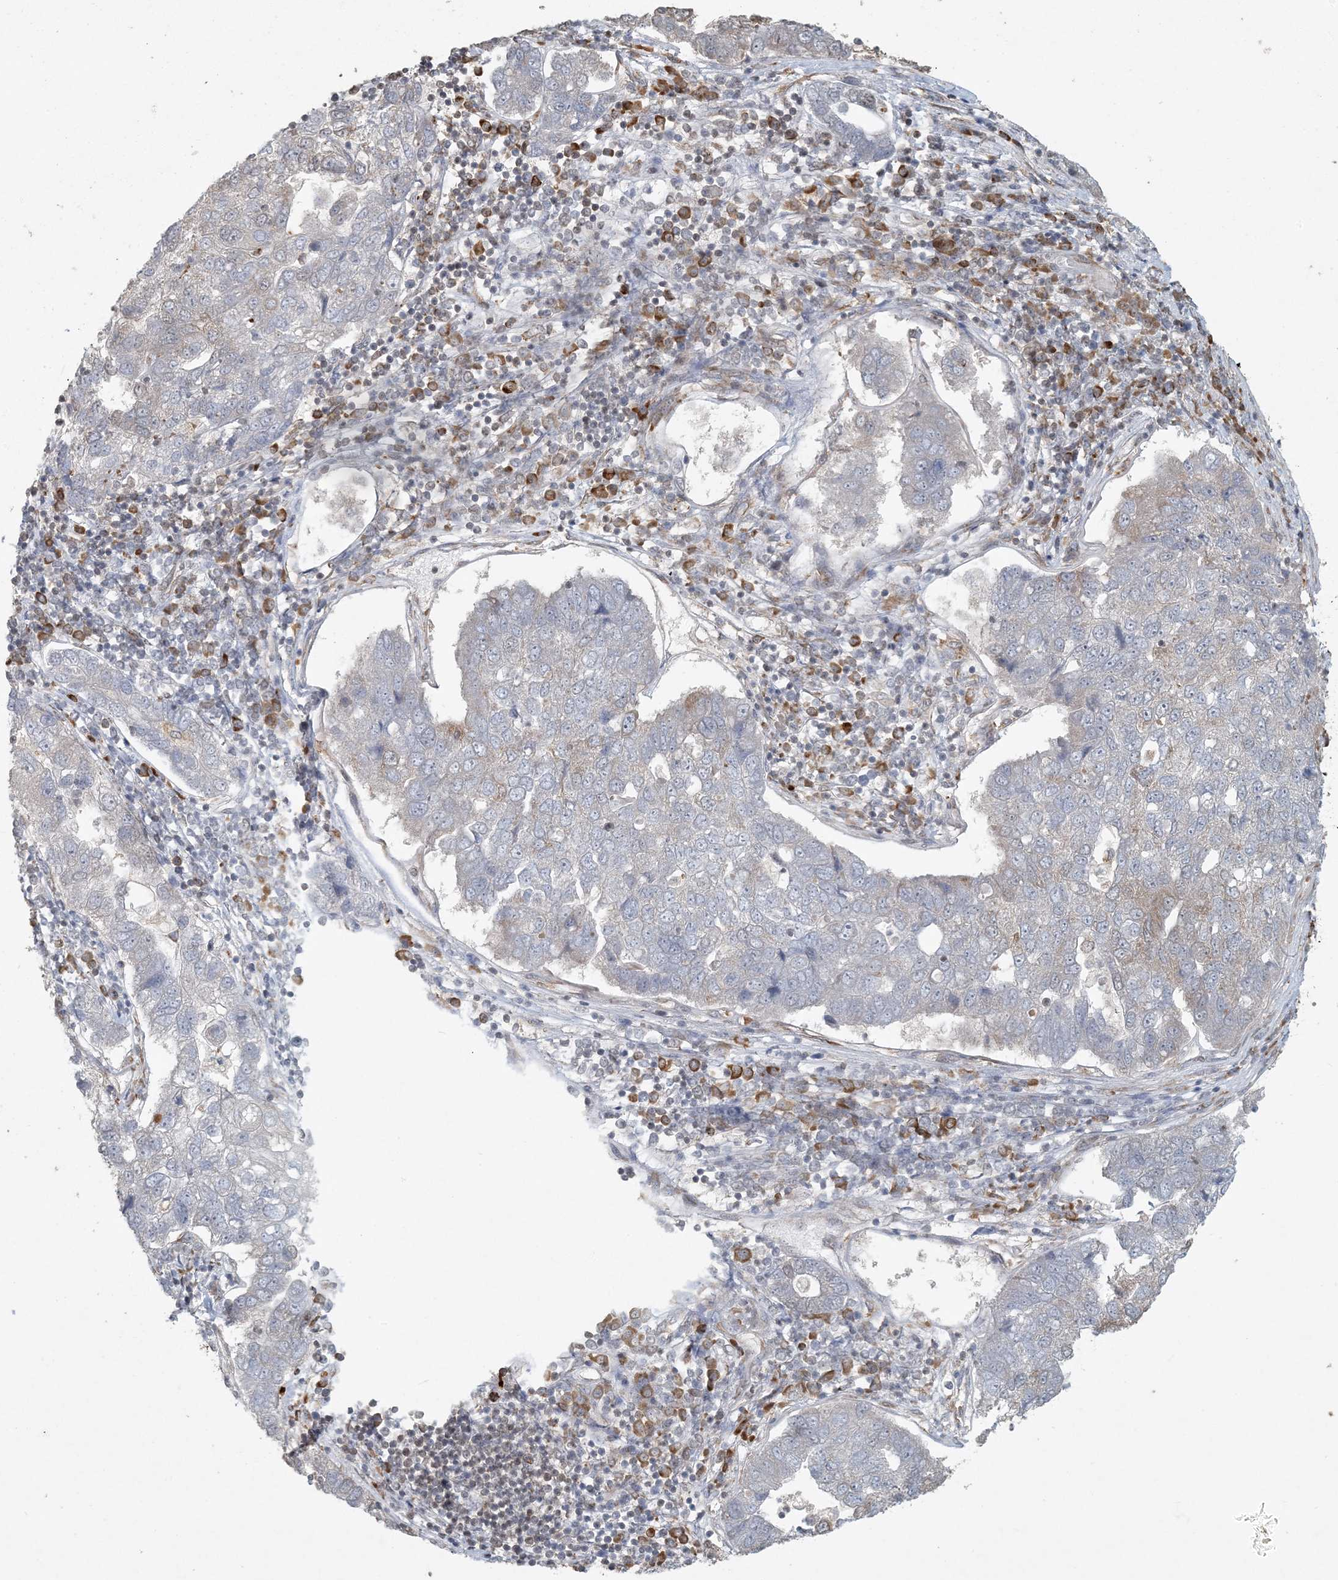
{"staining": {"intensity": "weak", "quantity": "<25%", "location": "cytoplasmic/membranous"}, "tissue": "pancreatic cancer", "cell_type": "Tumor cells", "image_type": "cancer", "snomed": [{"axis": "morphology", "description": "Adenocarcinoma, NOS"}, {"axis": "topography", "description": "Pancreas"}], "caption": "Photomicrograph shows no significant protein staining in tumor cells of adenocarcinoma (pancreatic).", "gene": "AK9", "patient": {"sex": "female", "age": 61}}